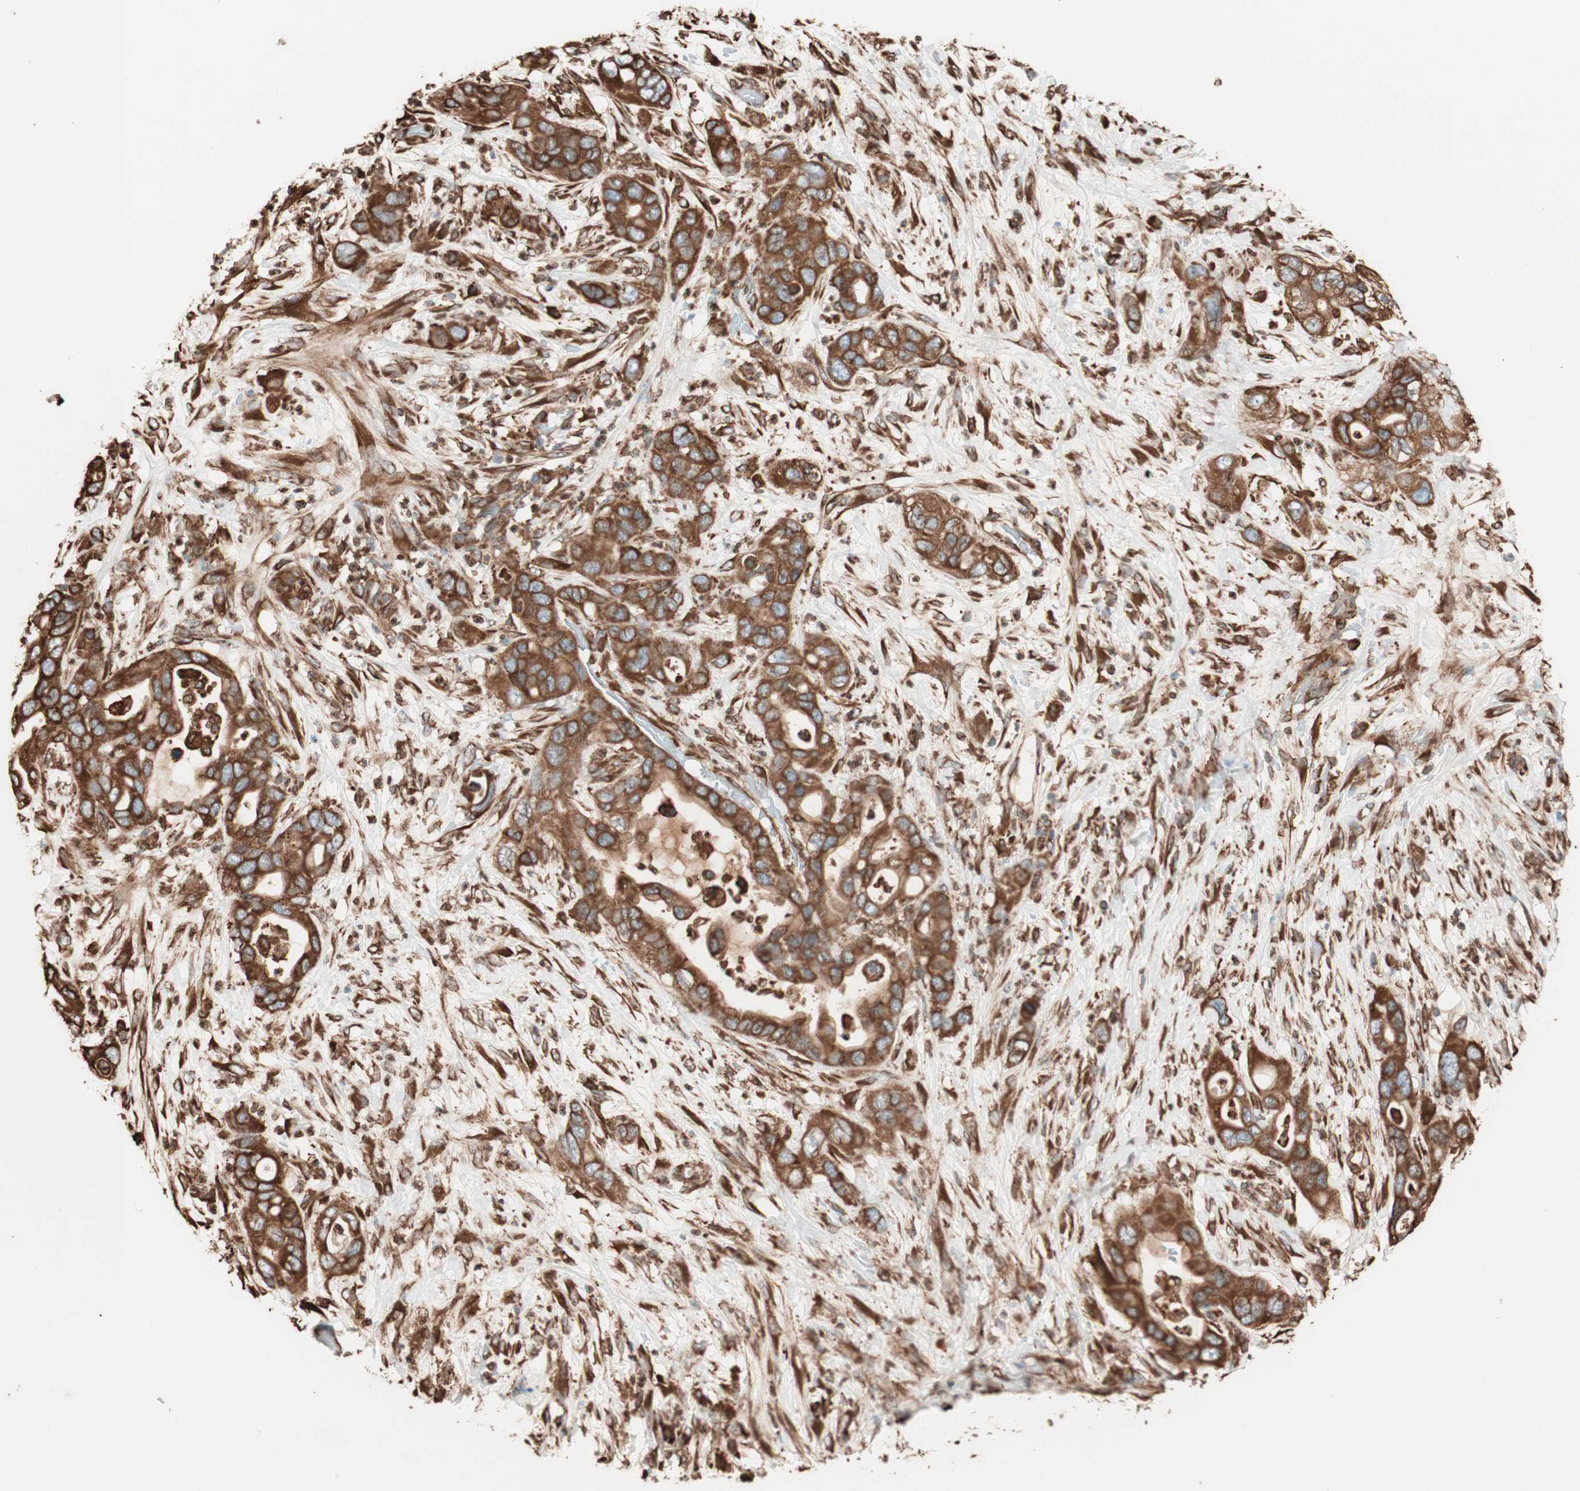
{"staining": {"intensity": "strong", "quantity": ">75%", "location": "cytoplasmic/membranous"}, "tissue": "pancreatic cancer", "cell_type": "Tumor cells", "image_type": "cancer", "snomed": [{"axis": "morphology", "description": "Adenocarcinoma, NOS"}, {"axis": "topography", "description": "Pancreas"}], "caption": "Strong cytoplasmic/membranous protein positivity is identified in approximately >75% of tumor cells in adenocarcinoma (pancreatic). The staining was performed using DAB, with brown indicating positive protein expression. Nuclei are stained blue with hematoxylin.", "gene": "VEGFA", "patient": {"sex": "female", "age": 71}}